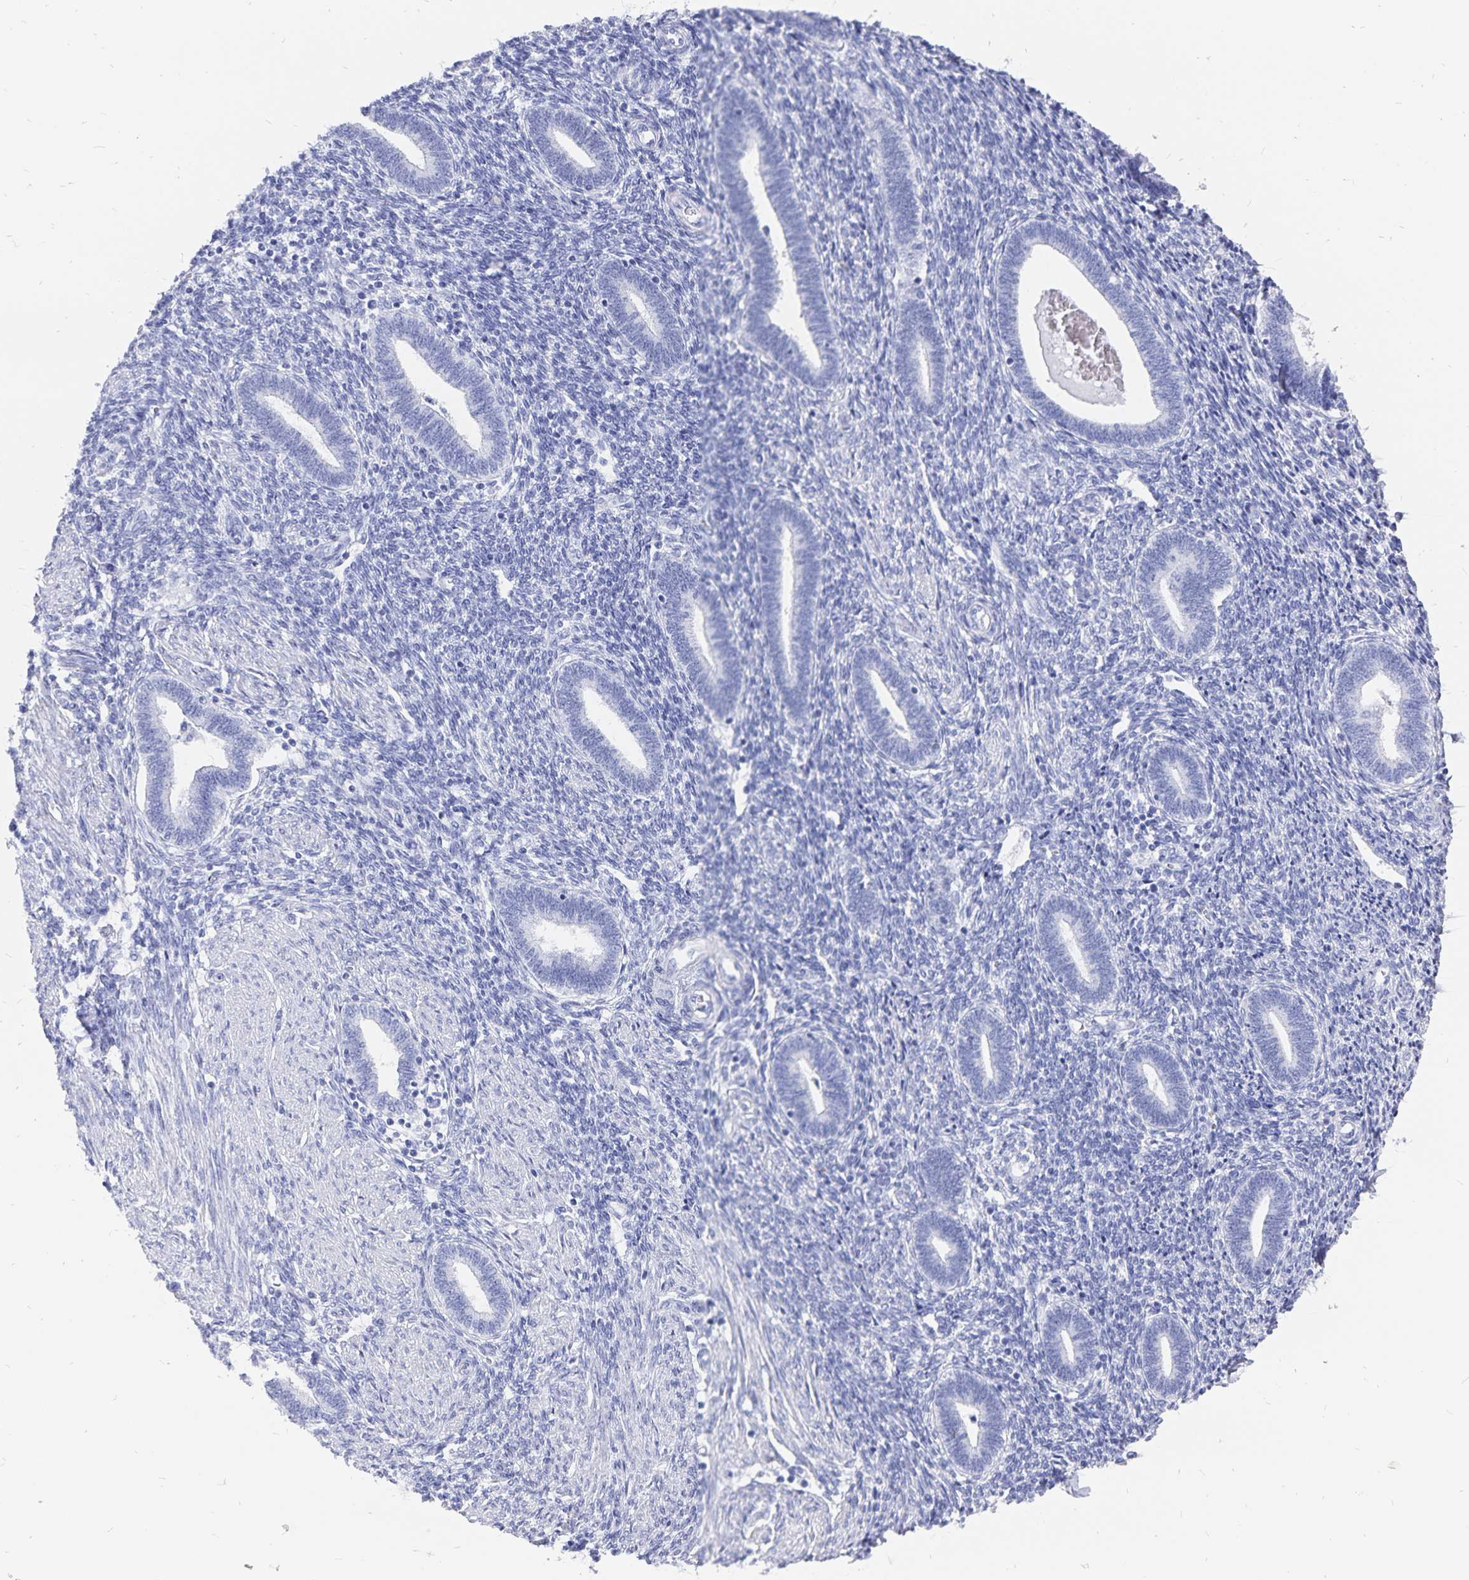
{"staining": {"intensity": "negative", "quantity": "none", "location": "none"}, "tissue": "endometrium", "cell_type": "Cells in endometrial stroma", "image_type": "normal", "snomed": [{"axis": "morphology", "description": "Normal tissue, NOS"}, {"axis": "topography", "description": "Endometrium"}], "caption": "Immunohistochemistry (IHC) micrograph of benign human endometrium stained for a protein (brown), which demonstrates no positivity in cells in endometrial stroma.", "gene": "ADH1A", "patient": {"sex": "female", "age": 42}}